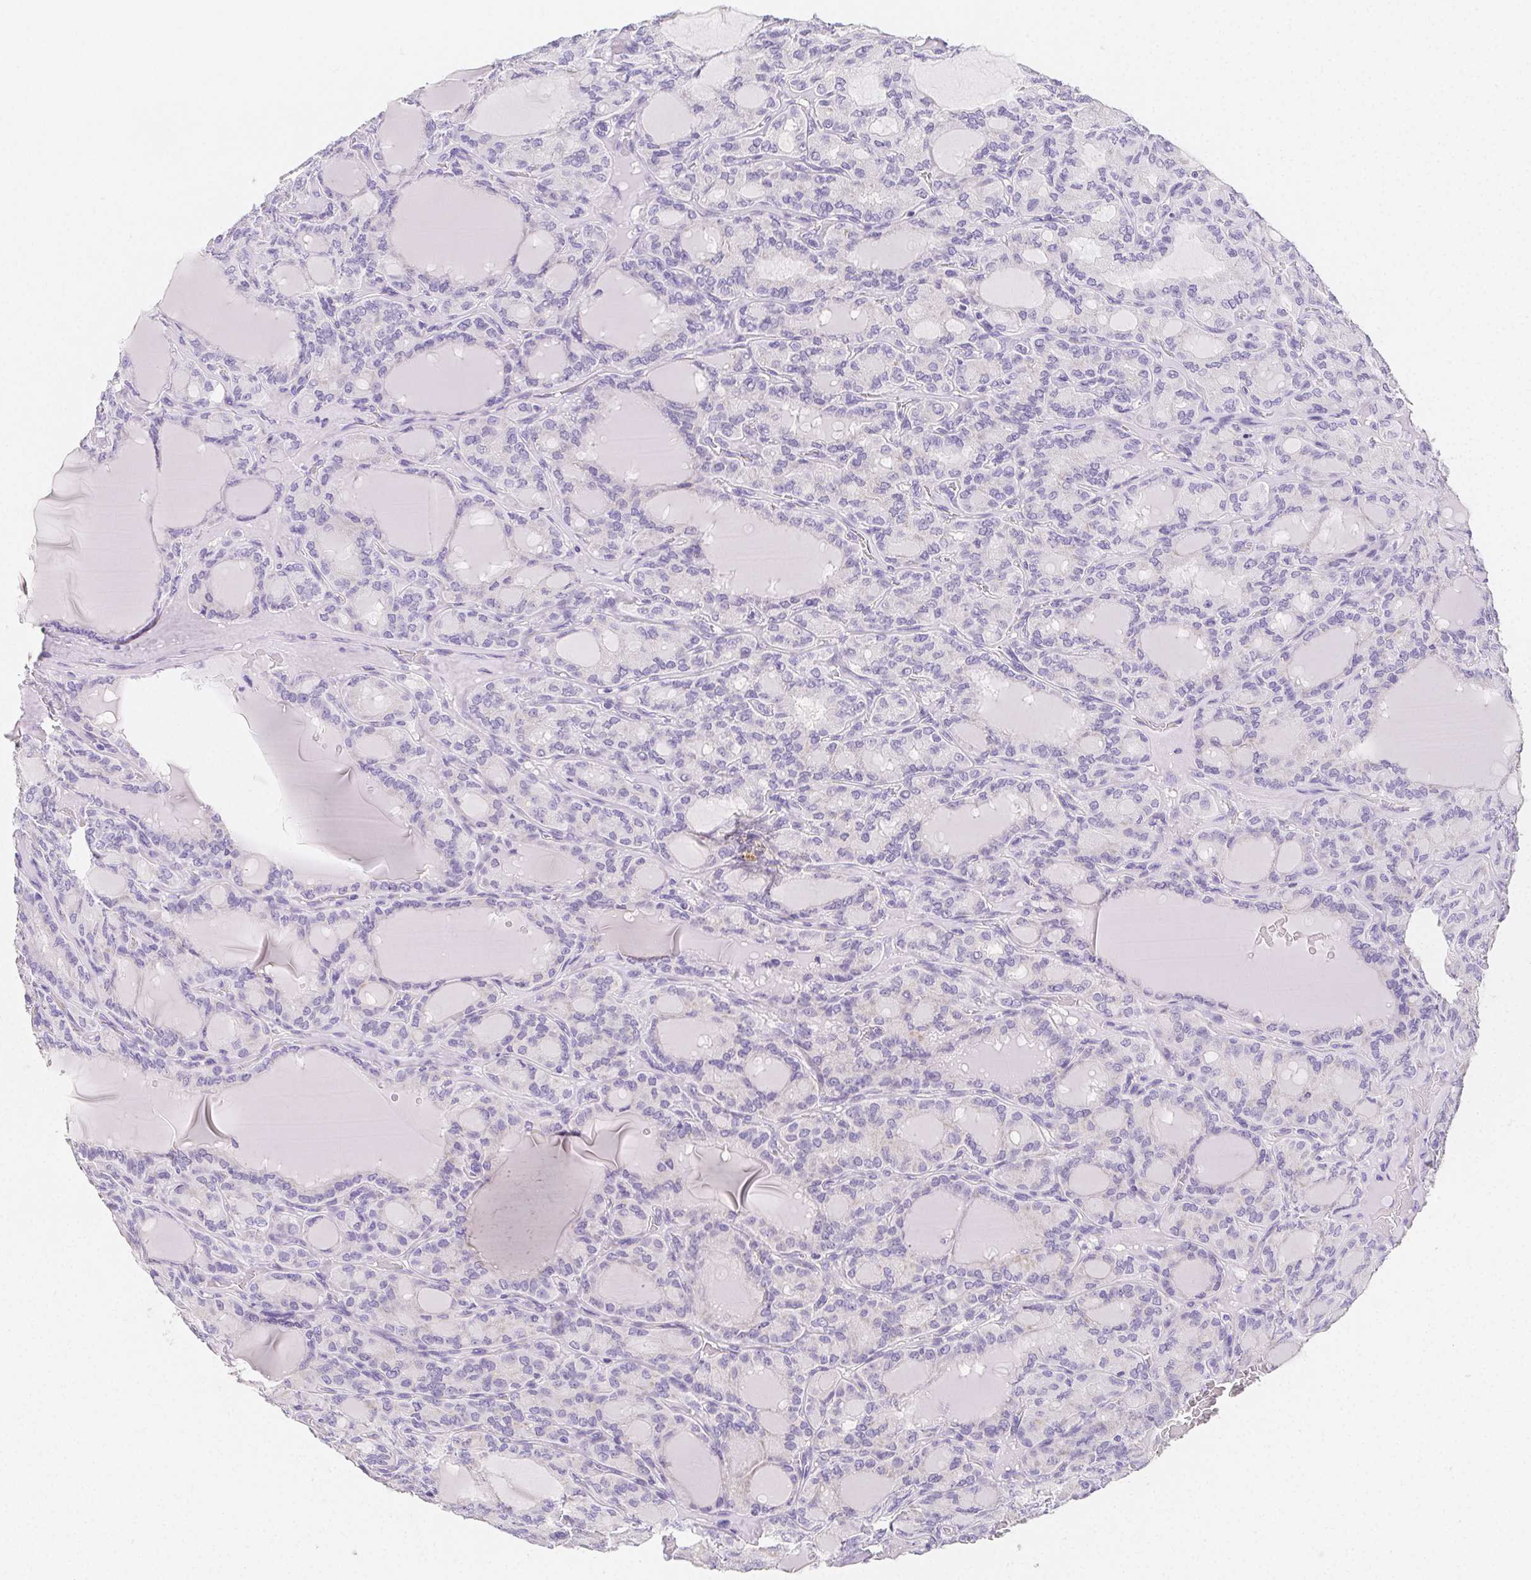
{"staining": {"intensity": "negative", "quantity": "none", "location": "none"}, "tissue": "thyroid cancer", "cell_type": "Tumor cells", "image_type": "cancer", "snomed": [{"axis": "morphology", "description": "Papillary adenocarcinoma, NOS"}, {"axis": "topography", "description": "Thyroid gland"}], "caption": "There is no significant staining in tumor cells of thyroid papillary adenocarcinoma. Nuclei are stained in blue.", "gene": "ZBBX", "patient": {"sex": "male", "age": 87}}